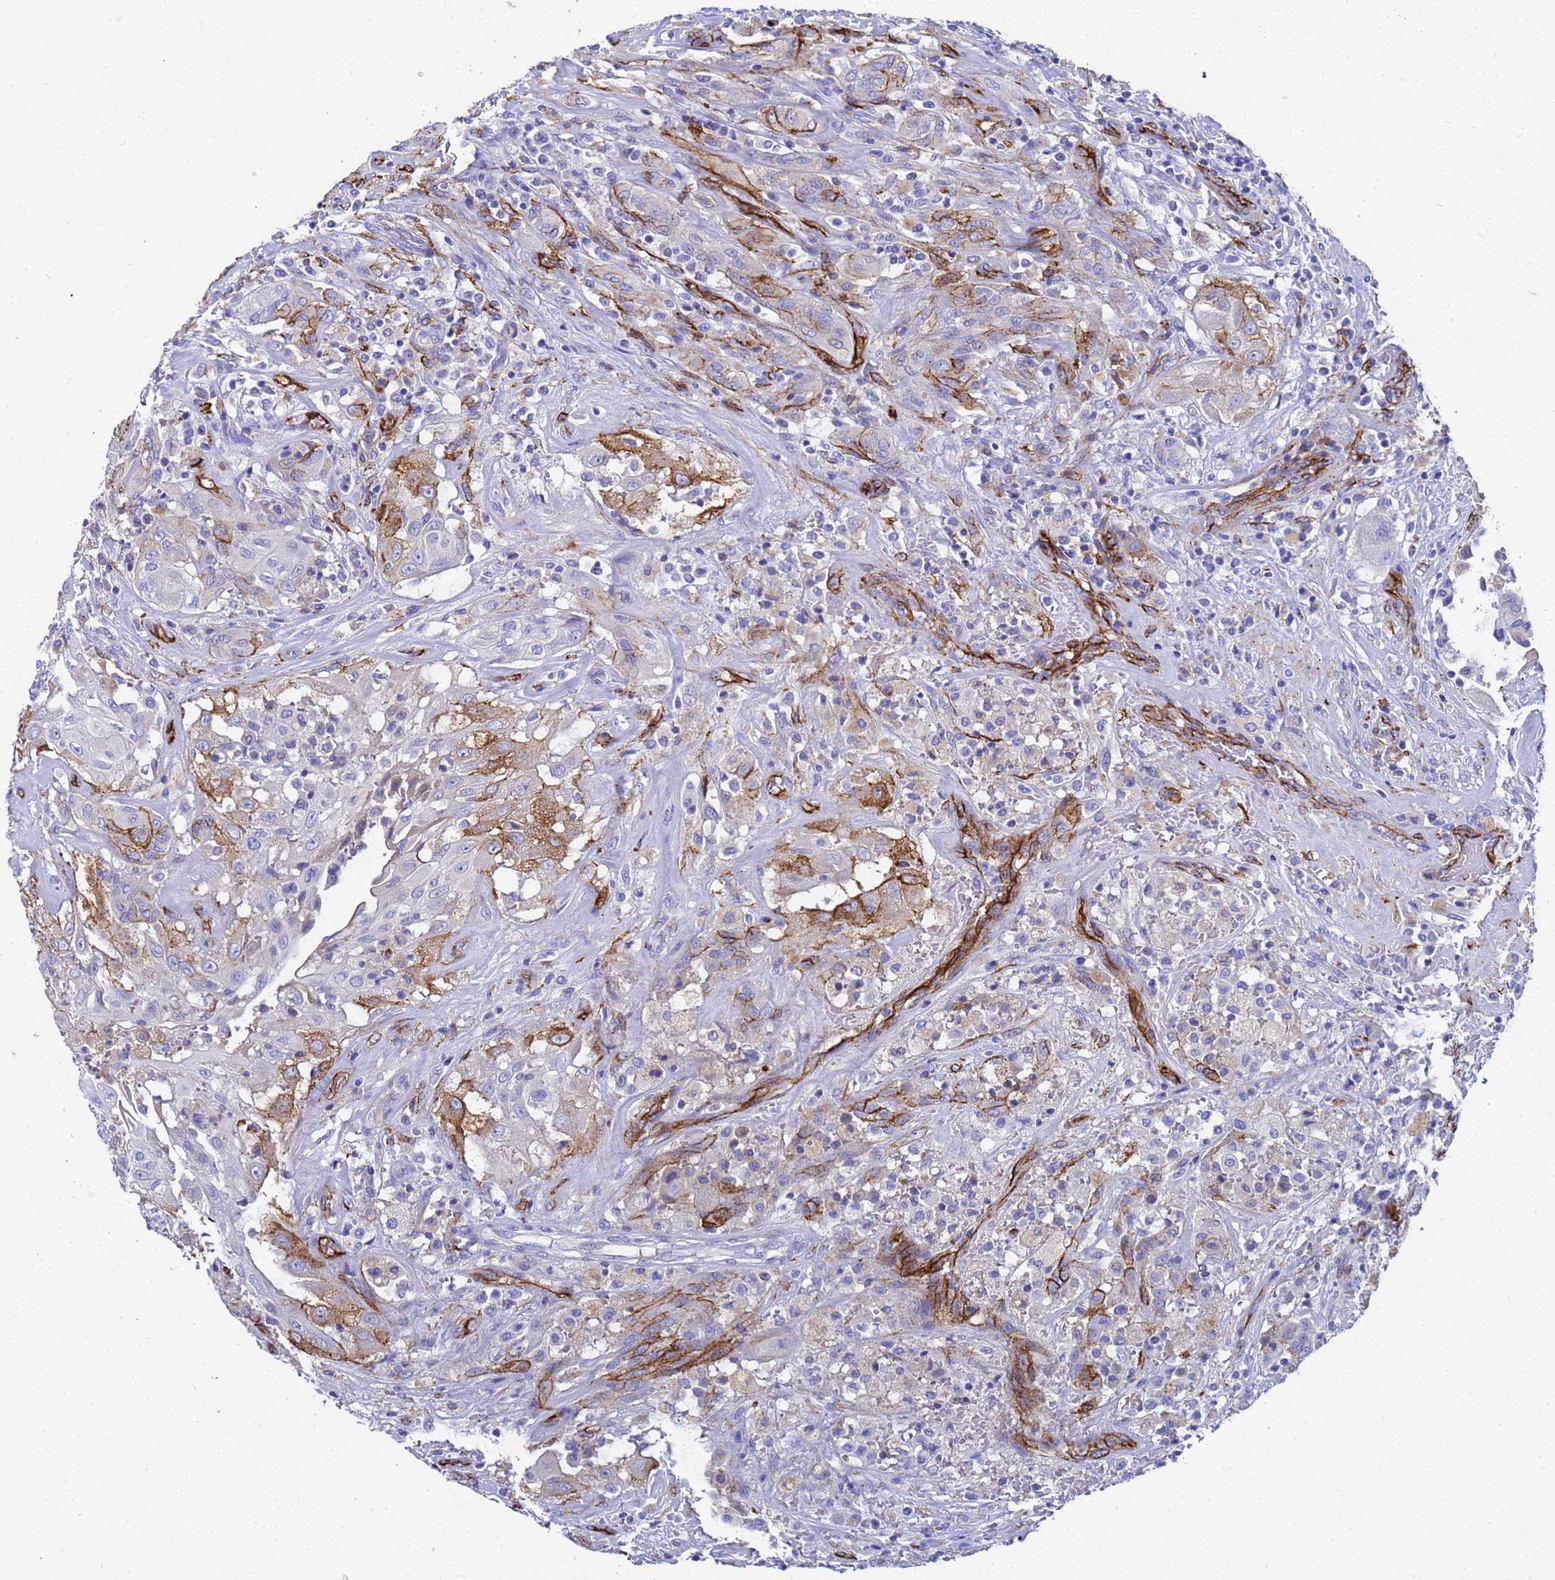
{"staining": {"intensity": "moderate", "quantity": "<25%", "location": "cytoplasmic/membranous"}, "tissue": "thyroid cancer", "cell_type": "Tumor cells", "image_type": "cancer", "snomed": [{"axis": "morphology", "description": "Papillary adenocarcinoma, NOS"}, {"axis": "topography", "description": "Thyroid gland"}], "caption": "Thyroid cancer (papillary adenocarcinoma) was stained to show a protein in brown. There is low levels of moderate cytoplasmic/membranous positivity in approximately <25% of tumor cells.", "gene": "ADIPOQ", "patient": {"sex": "female", "age": 59}}